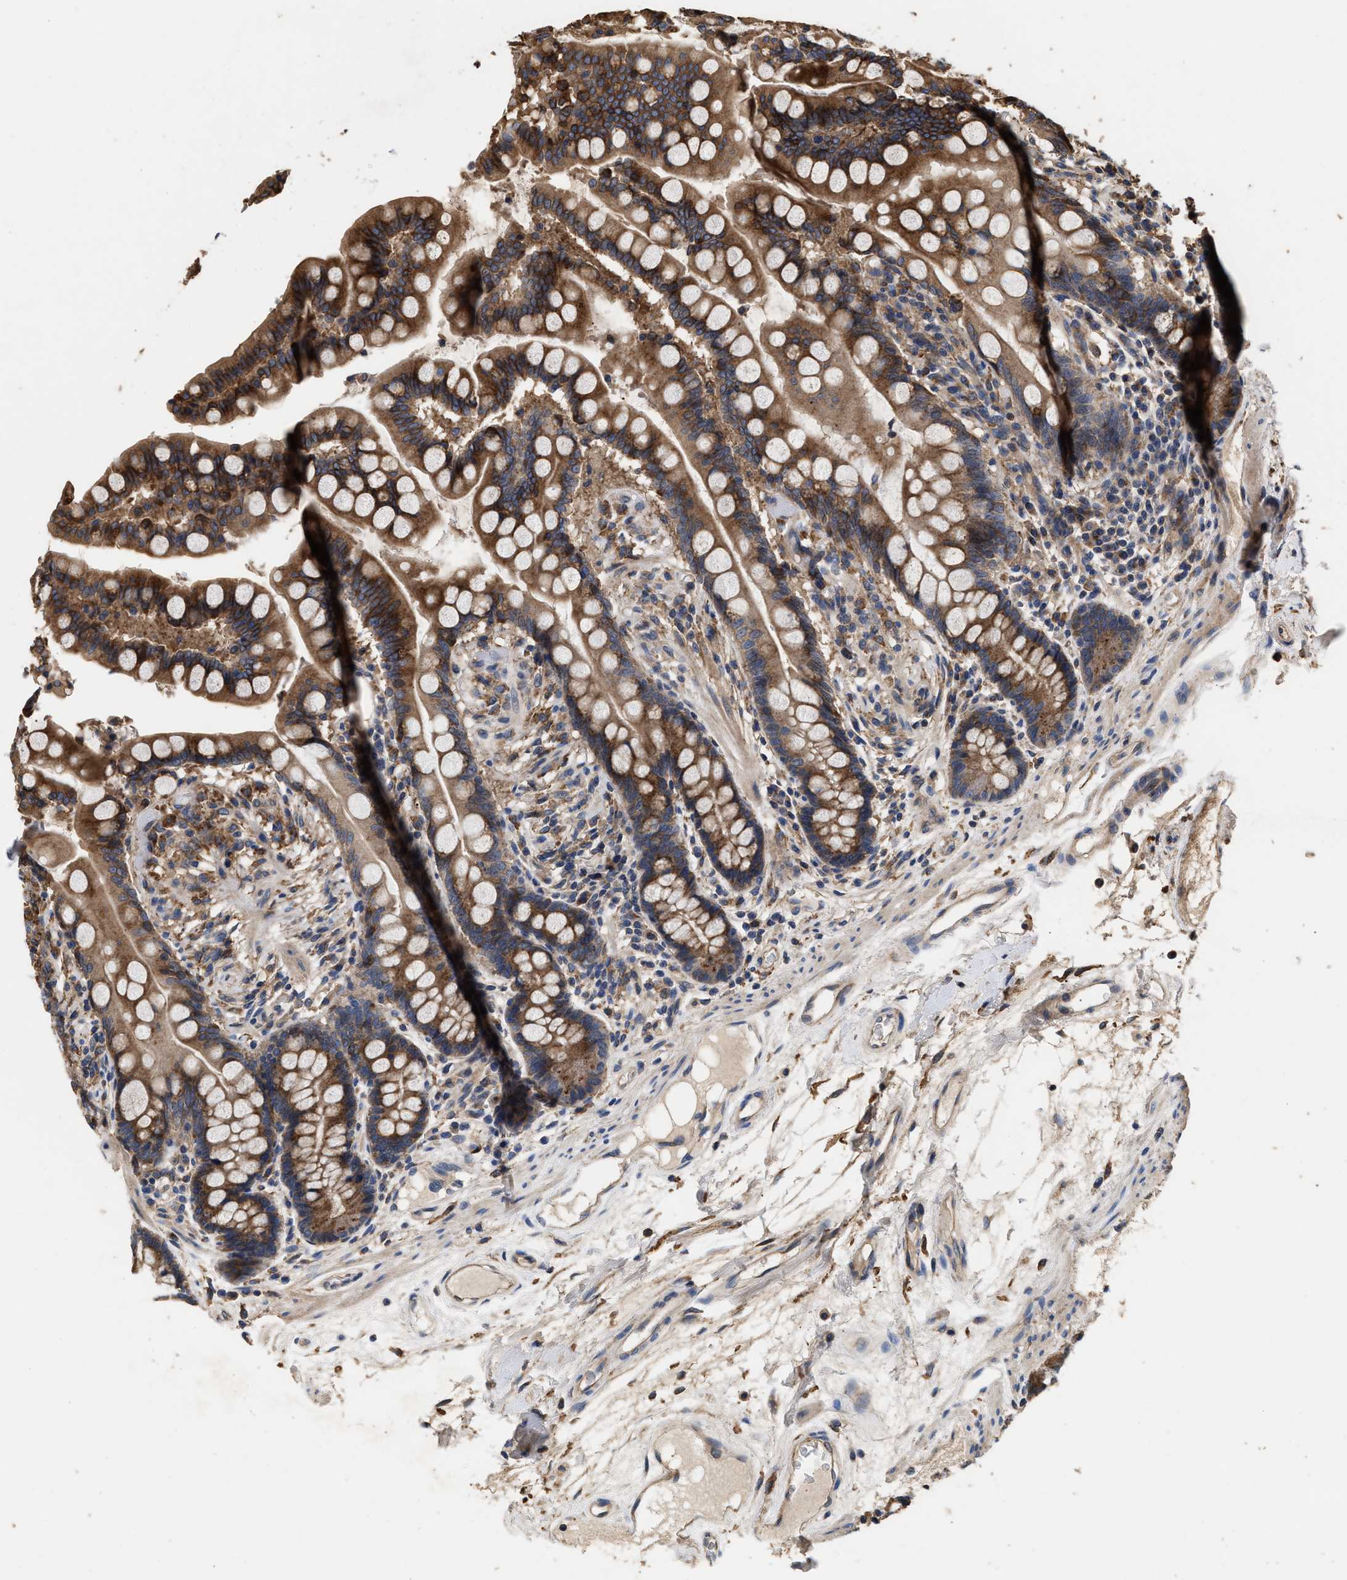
{"staining": {"intensity": "moderate", "quantity": ">75%", "location": "cytoplasmic/membranous"}, "tissue": "colon", "cell_type": "Endothelial cells", "image_type": "normal", "snomed": [{"axis": "morphology", "description": "Normal tissue, NOS"}, {"axis": "topography", "description": "Colon"}], "caption": "Human colon stained with a brown dye shows moderate cytoplasmic/membranous positive positivity in approximately >75% of endothelial cells.", "gene": "KLB", "patient": {"sex": "male", "age": 73}}